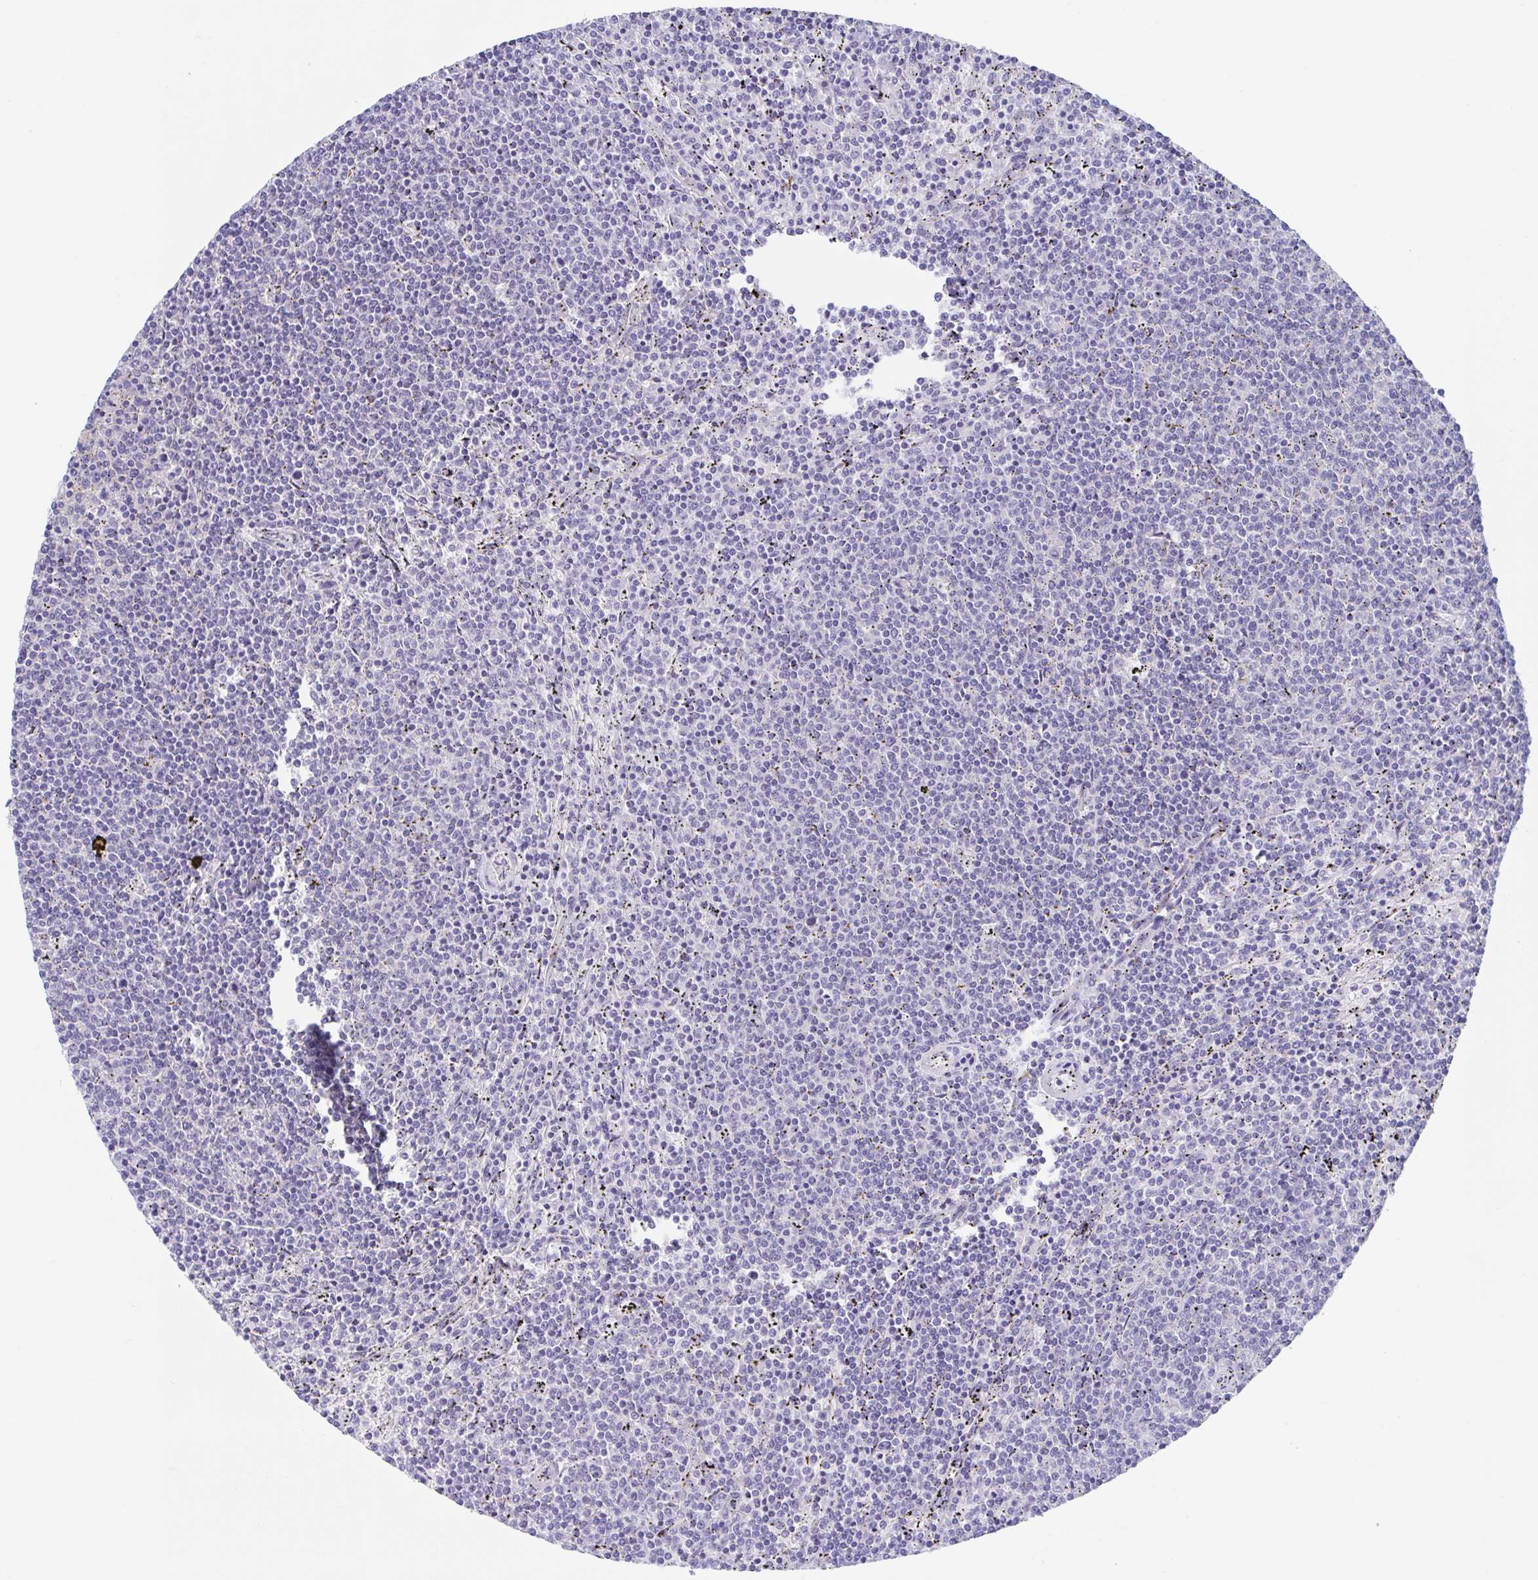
{"staining": {"intensity": "negative", "quantity": "none", "location": "none"}, "tissue": "lymphoma", "cell_type": "Tumor cells", "image_type": "cancer", "snomed": [{"axis": "morphology", "description": "Malignant lymphoma, non-Hodgkin's type, Low grade"}, {"axis": "topography", "description": "Spleen"}], "caption": "High magnification brightfield microscopy of low-grade malignant lymphoma, non-Hodgkin's type stained with DAB (brown) and counterstained with hematoxylin (blue): tumor cells show no significant expression. (Immunohistochemistry, brightfield microscopy, high magnification).", "gene": "TEX12", "patient": {"sex": "female", "age": 50}}